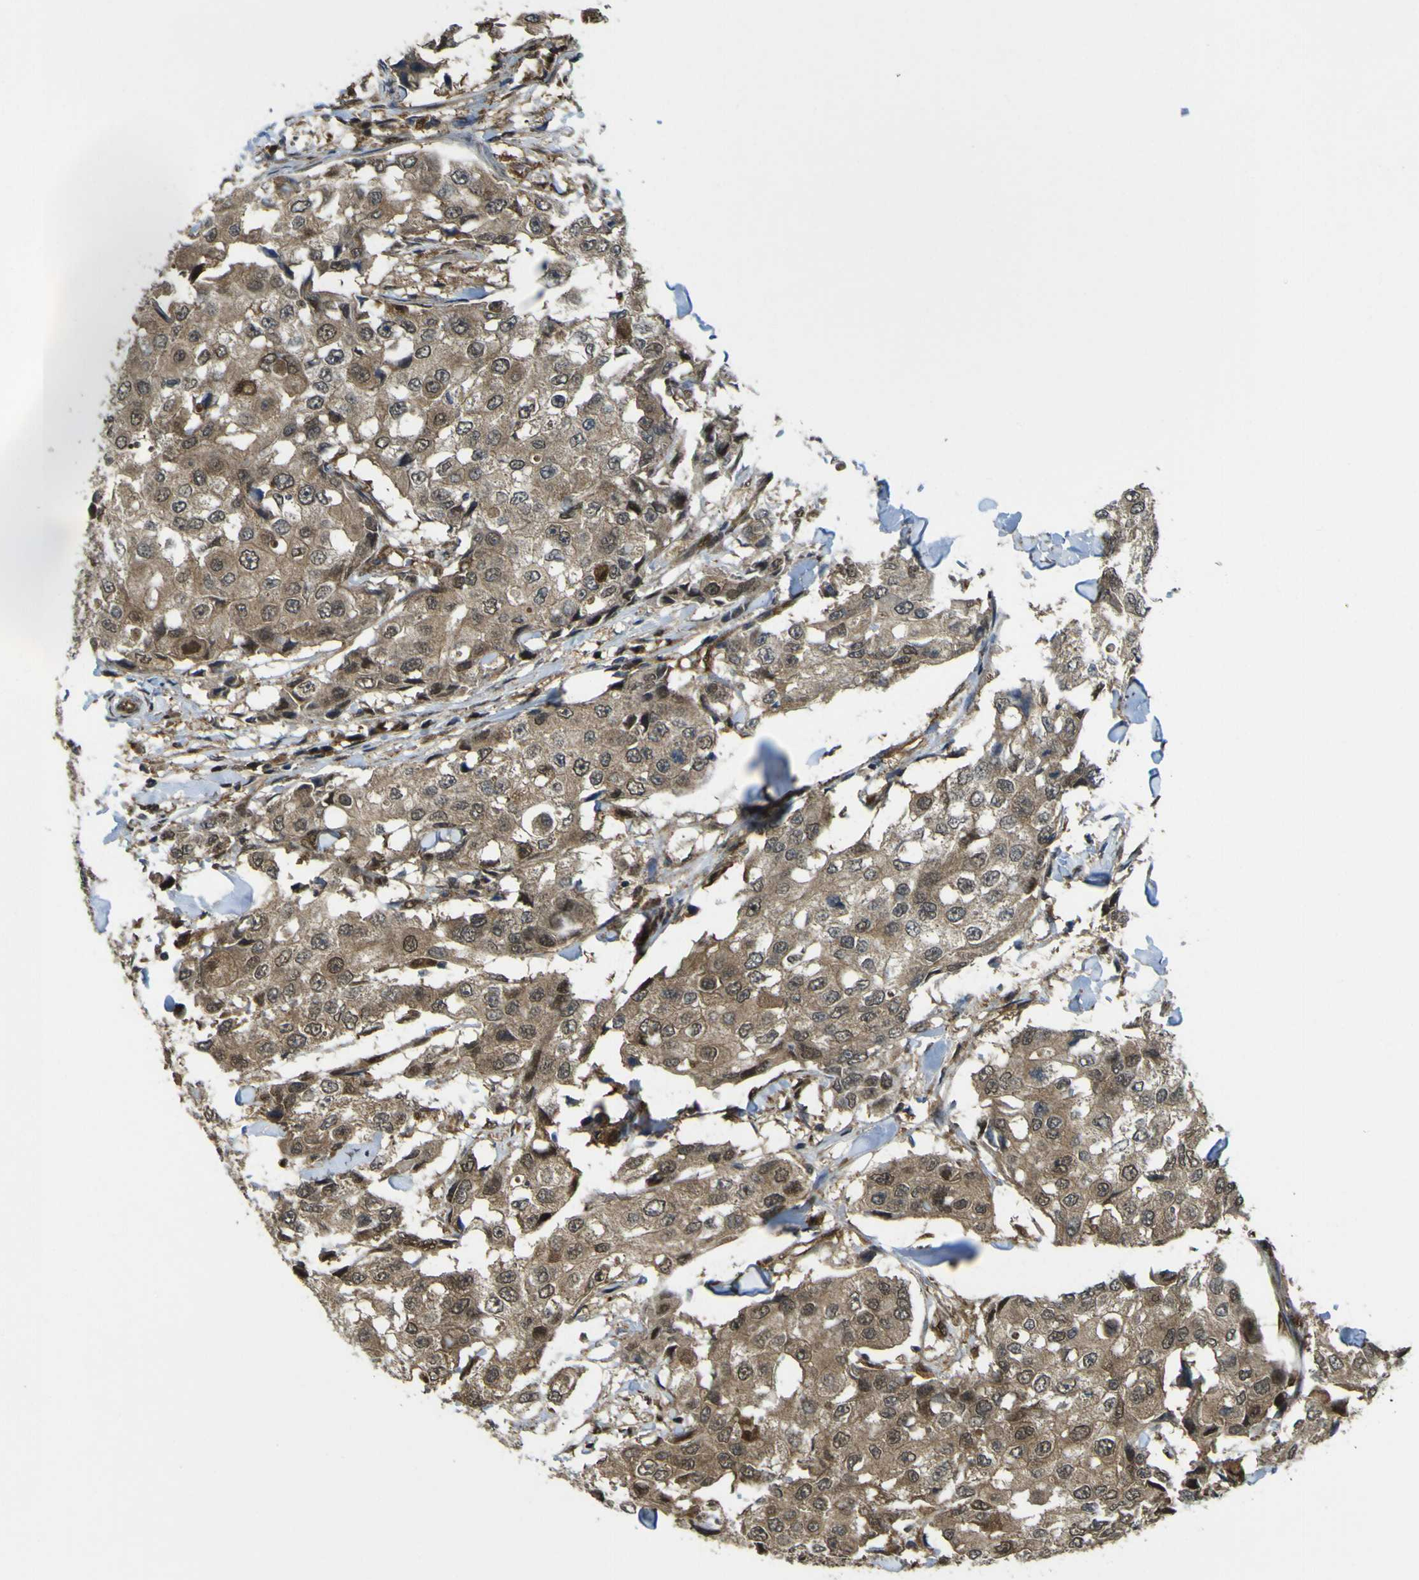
{"staining": {"intensity": "moderate", "quantity": ">75%", "location": "cytoplasmic/membranous,nuclear"}, "tissue": "breast cancer", "cell_type": "Tumor cells", "image_type": "cancer", "snomed": [{"axis": "morphology", "description": "Duct carcinoma"}, {"axis": "topography", "description": "Breast"}], "caption": "Immunohistochemical staining of breast cancer displays medium levels of moderate cytoplasmic/membranous and nuclear protein expression in approximately >75% of tumor cells.", "gene": "YWHAG", "patient": {"sex": "female", "age": 27}}